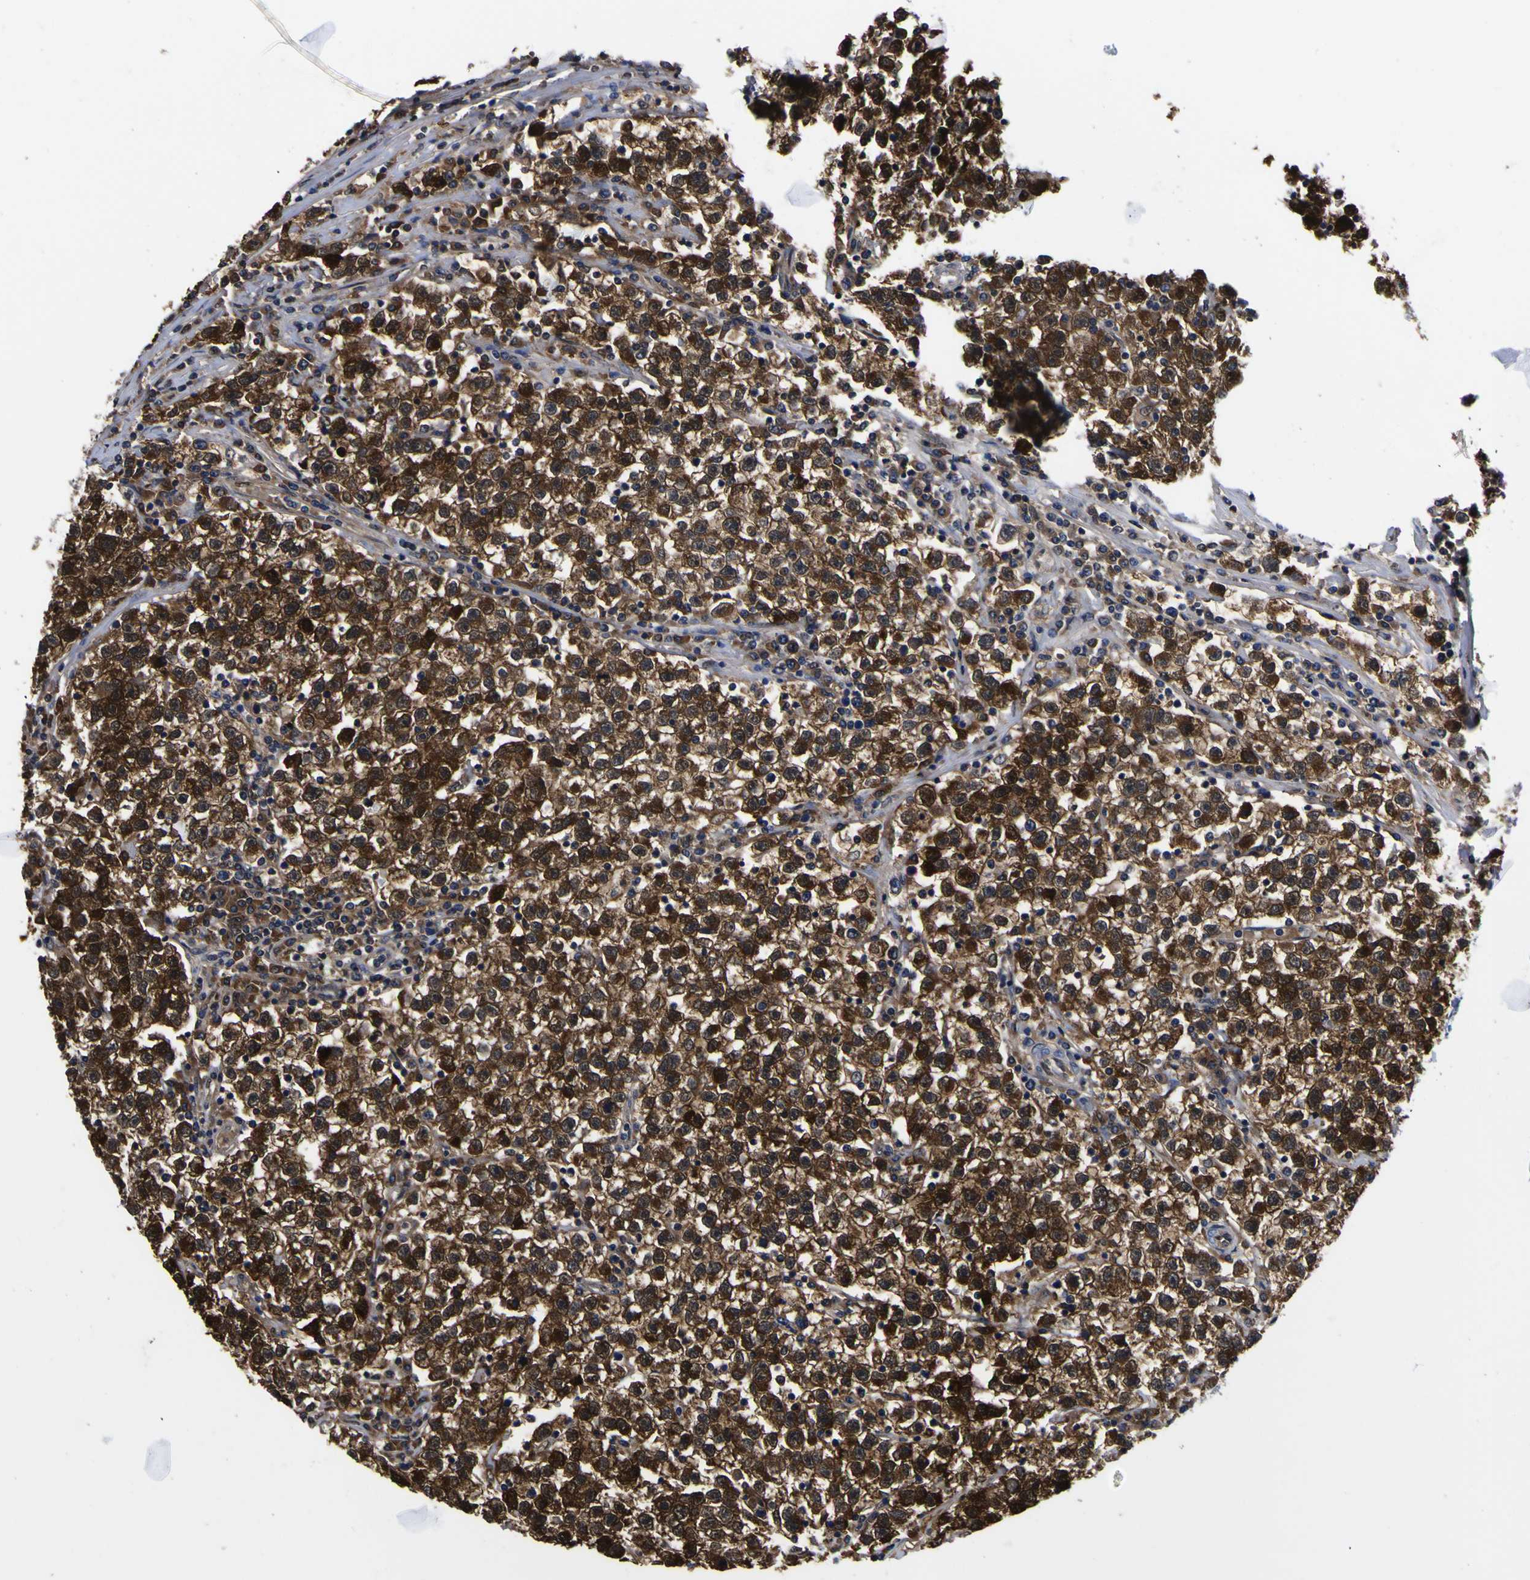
{"staining": {"intensity": "strong", "quantity": ">75%", "location": "cytoplasmic/membranous,nuclear"}, "tissue": "testis cancer", "cell_type": "Tumor cells", "image_type": "cancer", "snomed": [{"axis": "morphology", "description": "Seminoma, NOS"}, {"axis": "topography", "description": "Testis"}], "caption": "IHC of human testis seminoma displays high levels of strong cytoplasmic/membranous and nuclear positivity in about >75% of tumor cells.", "gene": "FAM110B", "patient": {"sex": "male", "age": 22}}